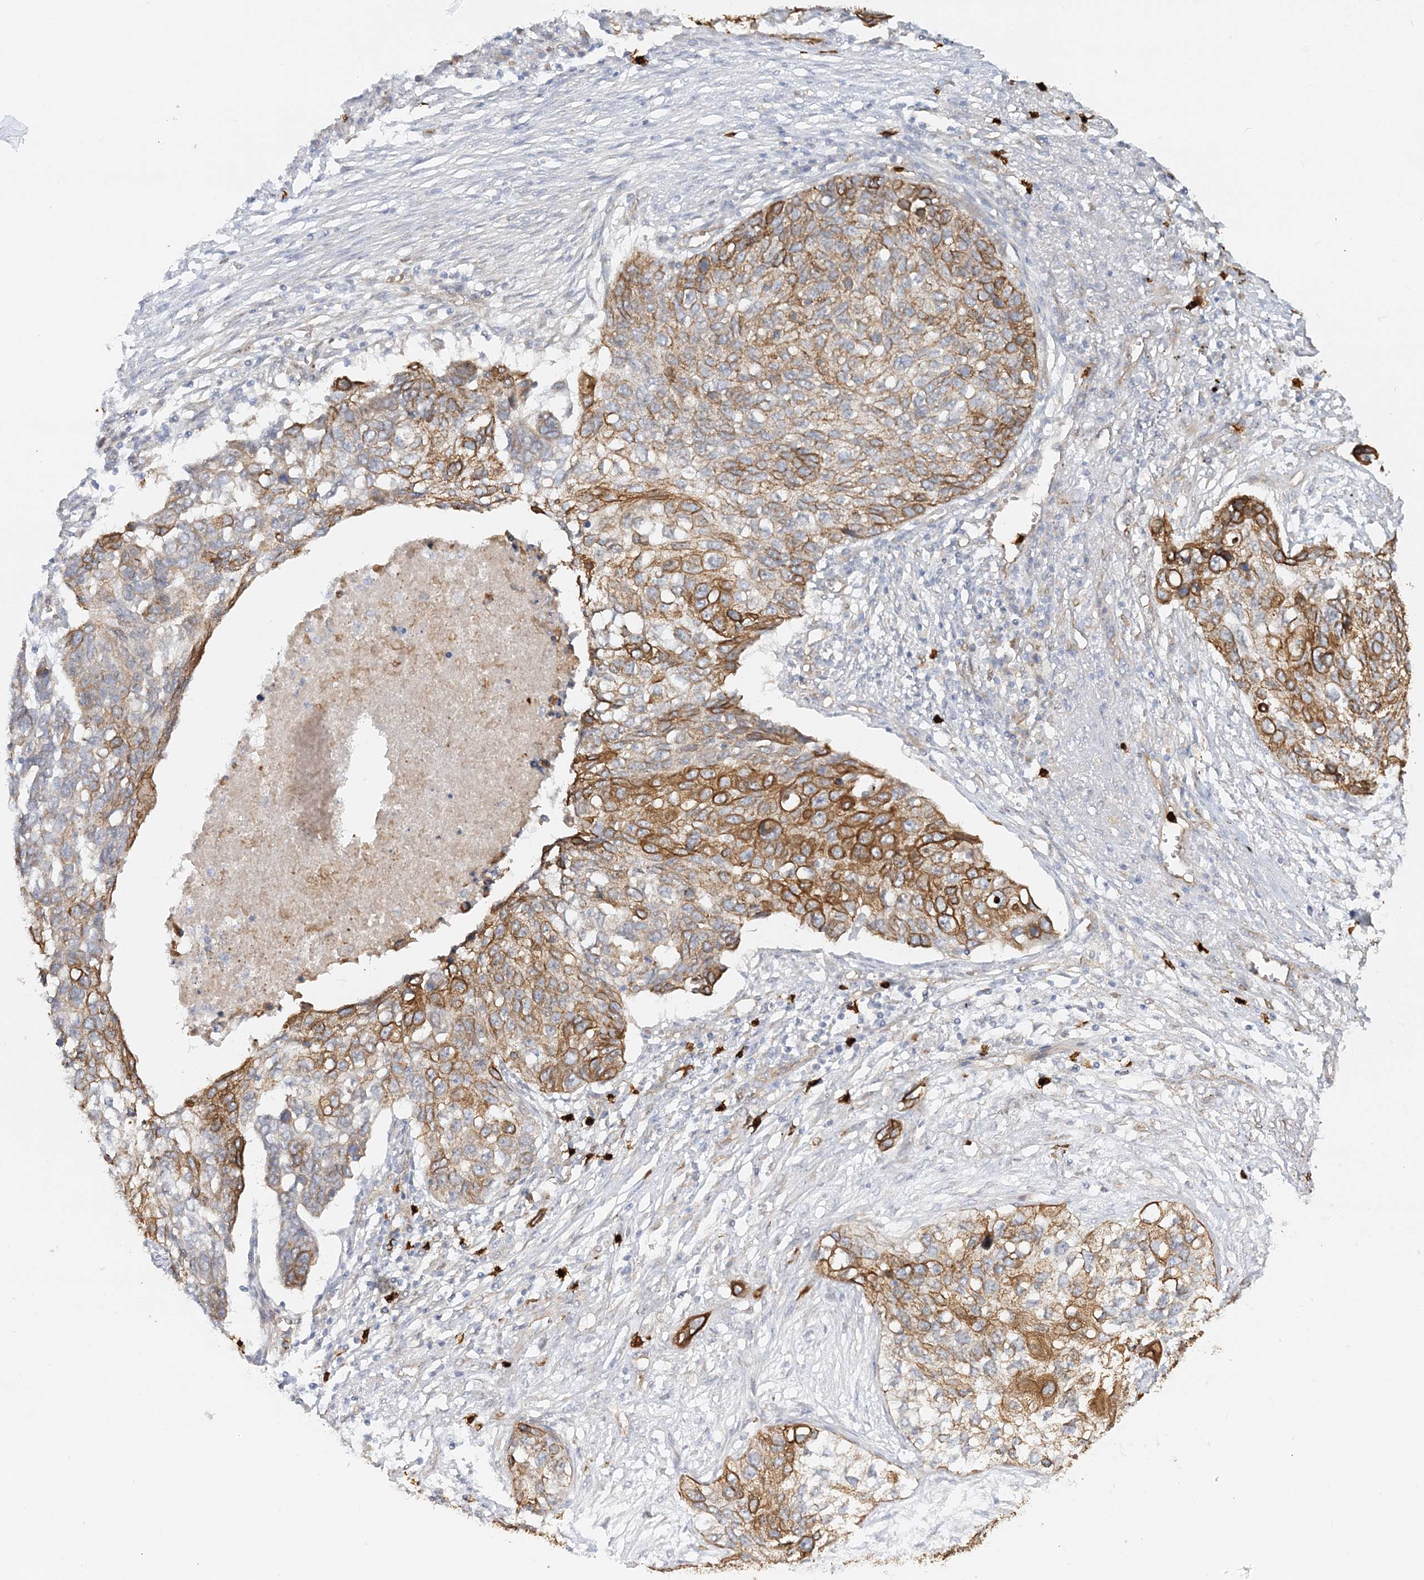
{"staining": {"intensity": "moderate", "quantity": "25%-75%", "location": "cytoplasmic/membranous"}, "tissue": "lung cancer", "cell_type": "Tumor cells", "image_type": "cancer", "snomed": [{"axis": "morphology", "description": "Squamous cell carcinoma, NOS"}, {"axis": "topography", "description": "Lung"}], "caption": "A brown stain highlights moderate cytoplasmic/membranous positivity of a protein in human lung cancer tumor cells.", "gene": "DNAH1", "patient": {"sex": "female", "age": 63}}